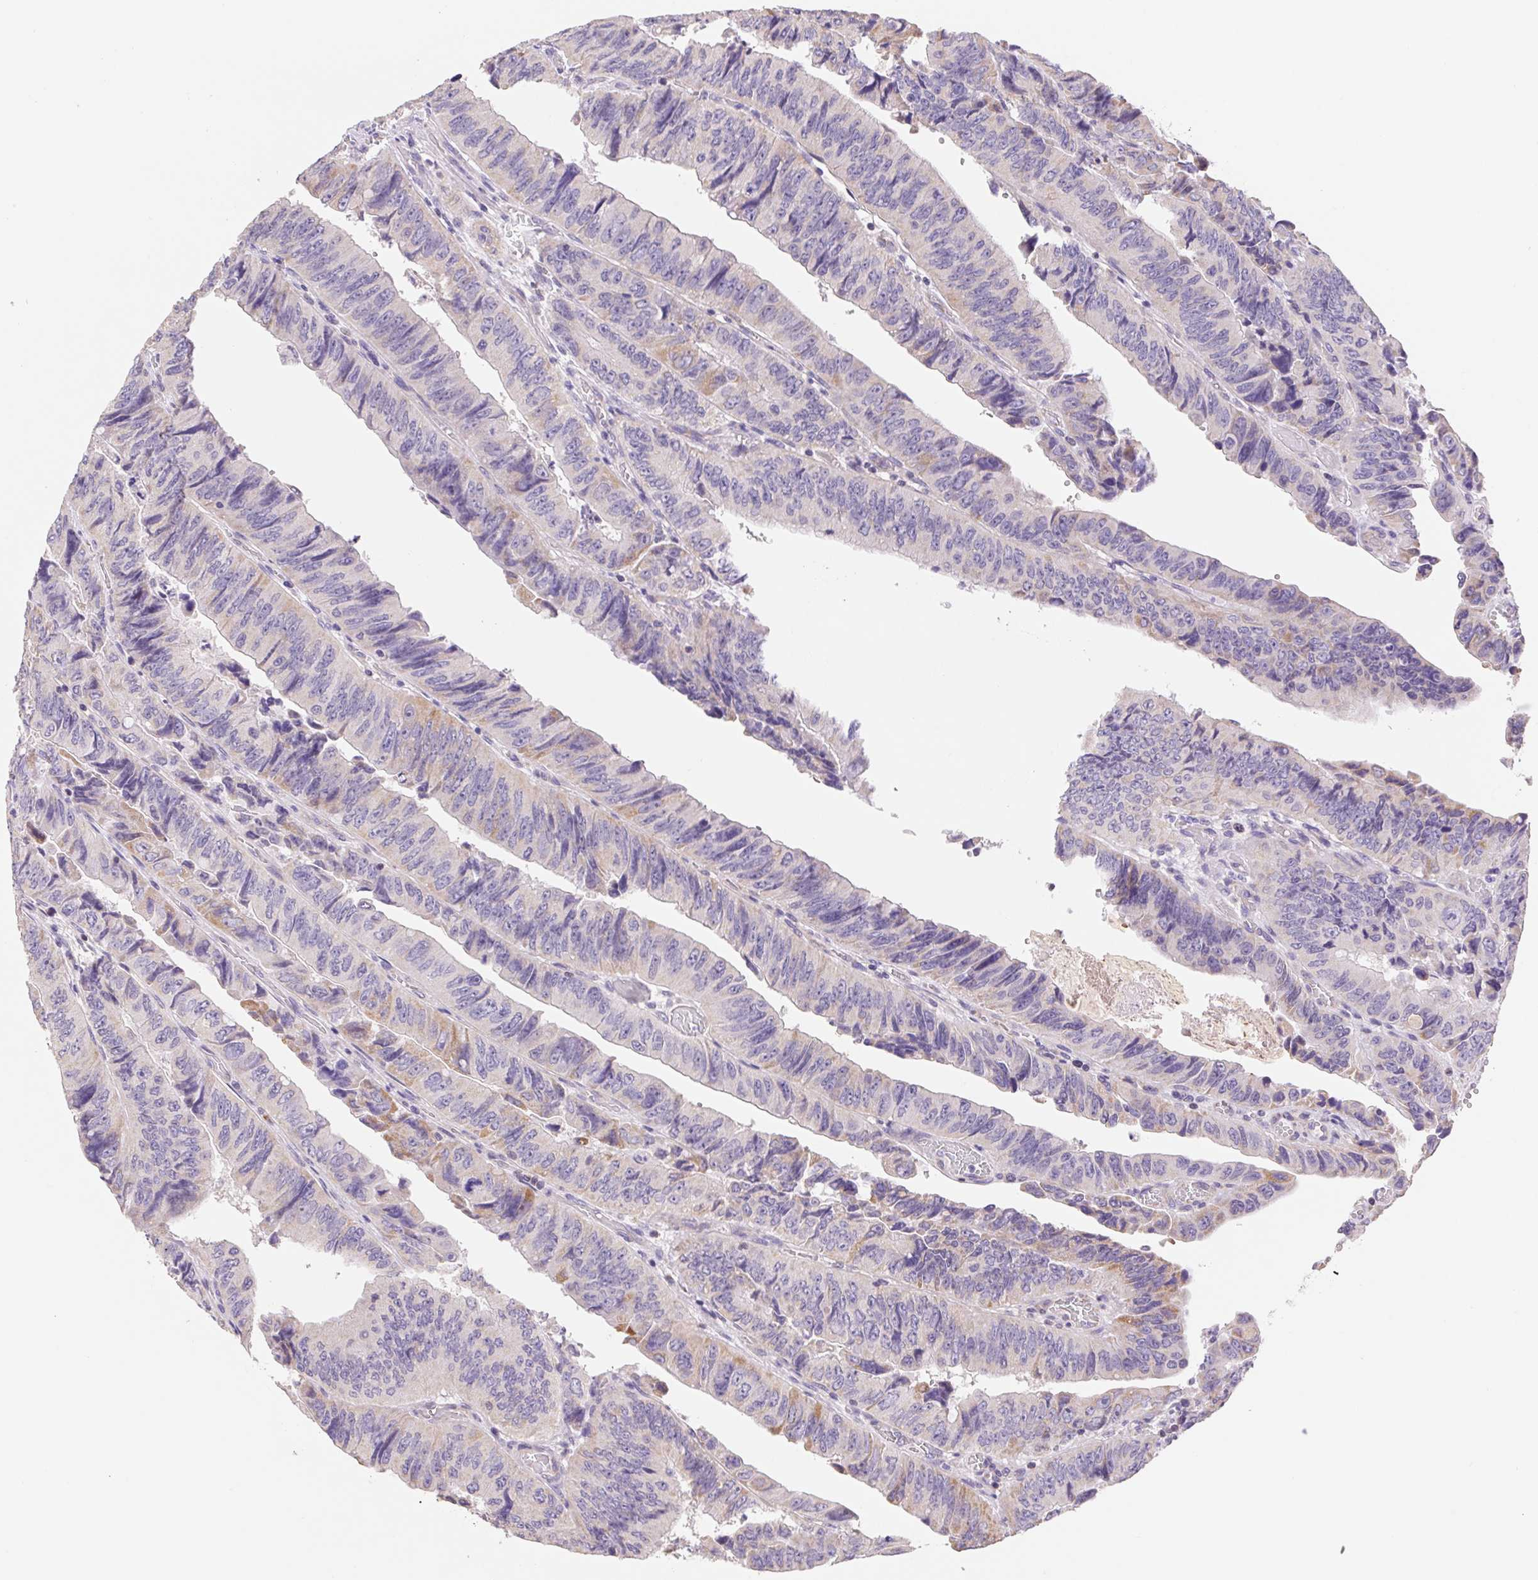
{"staining": {"intensity": "weak", "quantity": "25%-75%", "location": "cytoplasmic/membranous"}, "tissue": "colorectal cancer", "cell_type": "Tumor cells", "image_type": "cancer", "snomed": [{"axis": "morphology", "description": "Adenocarcinoma, NOS"}, {"axis": "topography", "description": "Colon"}], "caption": "Colorectal adenocarcinoma tissue displays weak cytoplasmic/membranous expression in about 25%-75% of tumor cells", "gene": "FKBP6", "patient": {"sex": "female", "age": 84}}